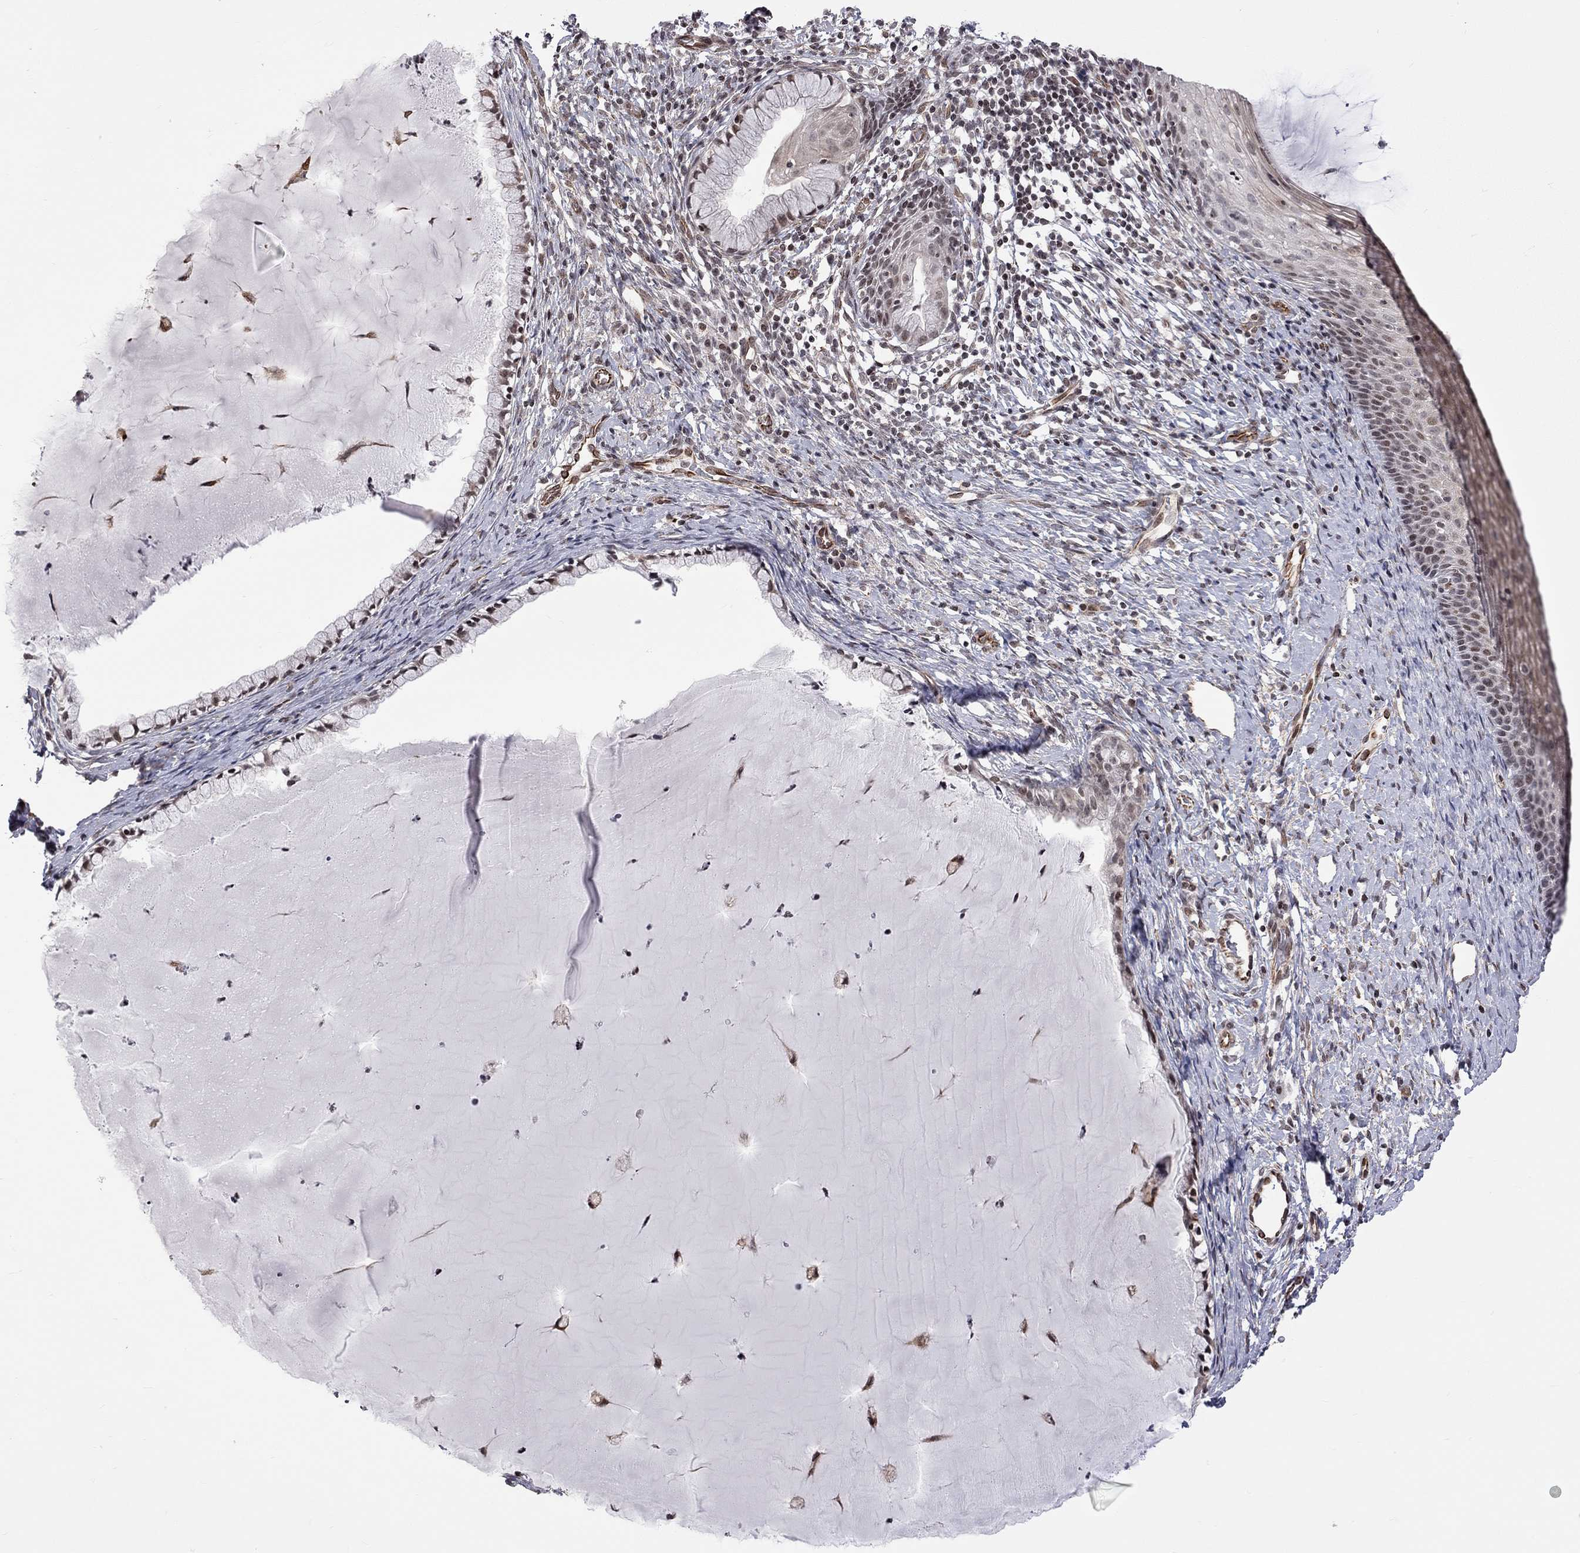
{"staining": {"intensity": "weak", "quantity": "<25%", "location": "cytoplasmic/membranous"}, "tissue": "cervix", "cell_type": "Glandular cells", "image_type": "normal", "snomed": [{"axis": "morphology", "description": "Normal tissue, NOS"}, {"axis": "topography", "description": "Cervix"}], "caption": "Immunohistochemistry photomicrograph of benign human cervix stained for a protein (brown), which shows no expression in glandular cells.", "gene": "MTNR1B", "patient": {"sex": "female", "age": 39}}